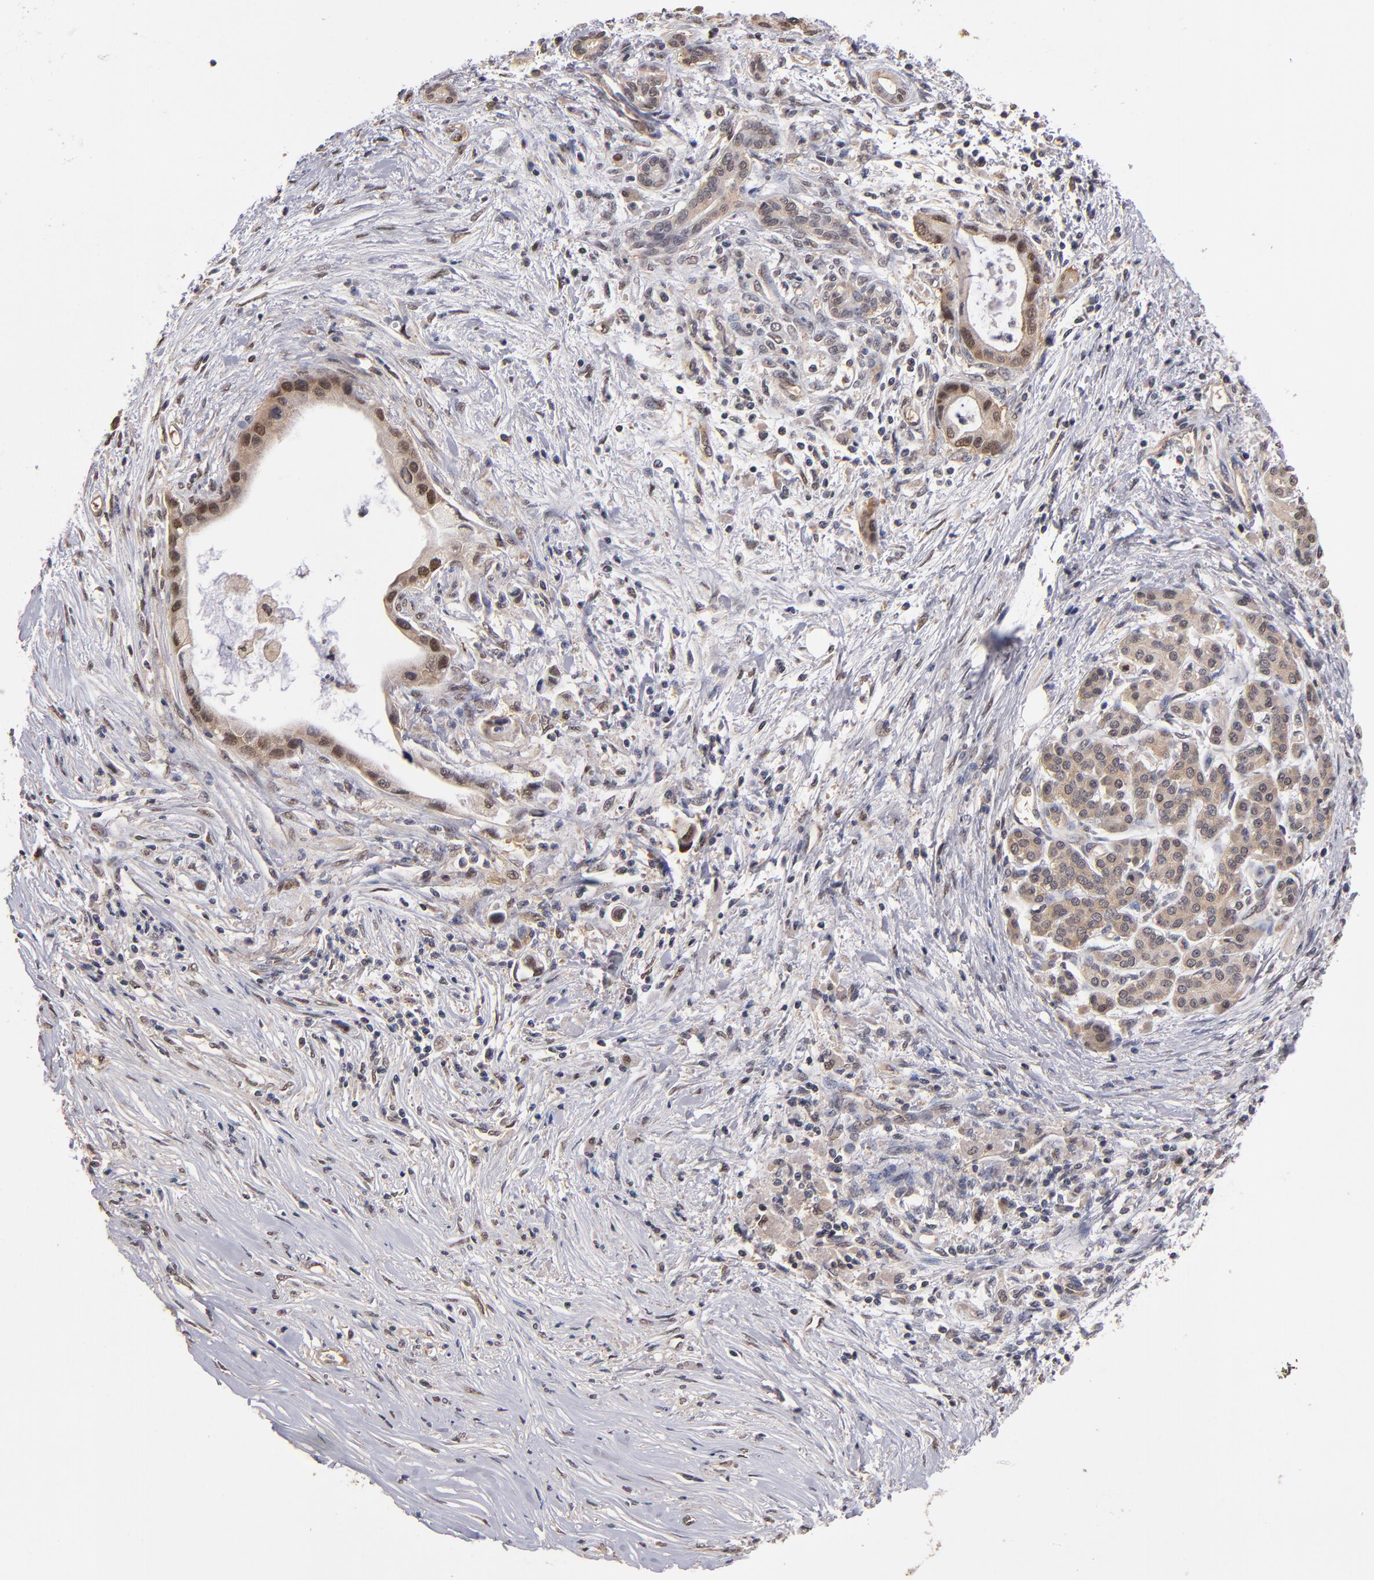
{"staining": {"intensity": "weak", "quantity": "25%-75%", "location": "cytoplasmic/membranous,nuclear"}, "tissue": "pancreatic cancer", "cell_type": "Tumor cells", "image_type": "cancer", "snomed": [{"axis": "morphology", "description": "Adenocarcinoma, NOS"}, {"axis": "topography", "description": "Pancreas"}], "caption": "Human pancreatic adenocarcinoma stained with a brown dye demonstrates weak cytoplasmic/membranous and nuclear positive positivity in about 25%-75% of tumor cells.", "gene": "PSMD10", "patient": {"sex": "female", "age": 59}}